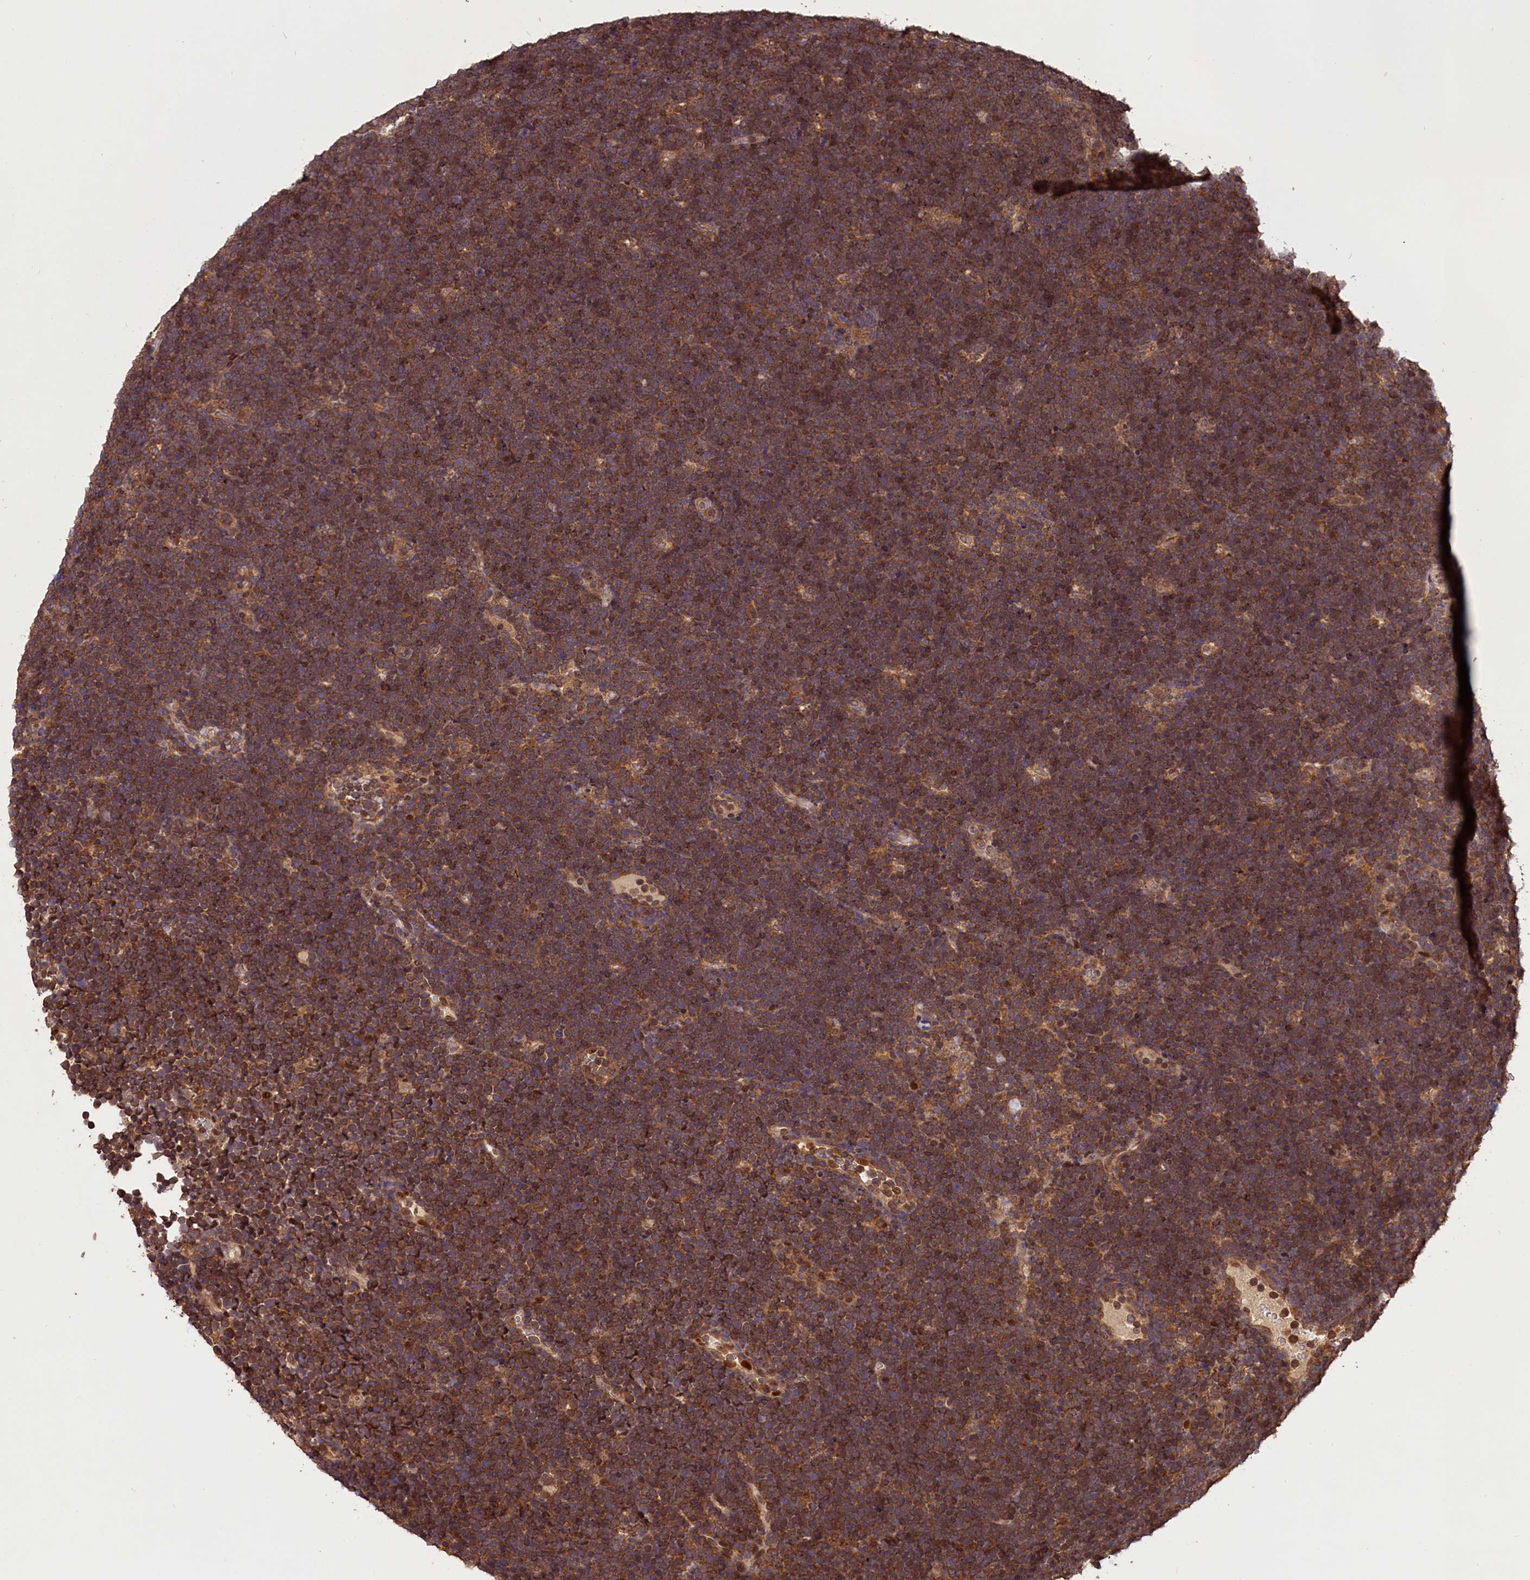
{"staining": {"intensity": "moderate", "quantity": ">75%", "location": "cytoplasmic/membranous"}, "tissue": "lymphoma", "cell_type": "Tumor cells", "image_type": "cancer", "snomed": [{"axis": "morphology", "description": "Malignant lymphoma, non-Hodgkin's type, High grade"}, {"axis": "topography", "description": "Lymph node"}], "caption": "There is medium levels of moderate cytoplasmic/membranous positivity in tumor cells of lymphoma, as demonstrated by immunohistochemical staining (brown color).", "gene": "IST1", "patient": {"sex": "male", "age": 13}}